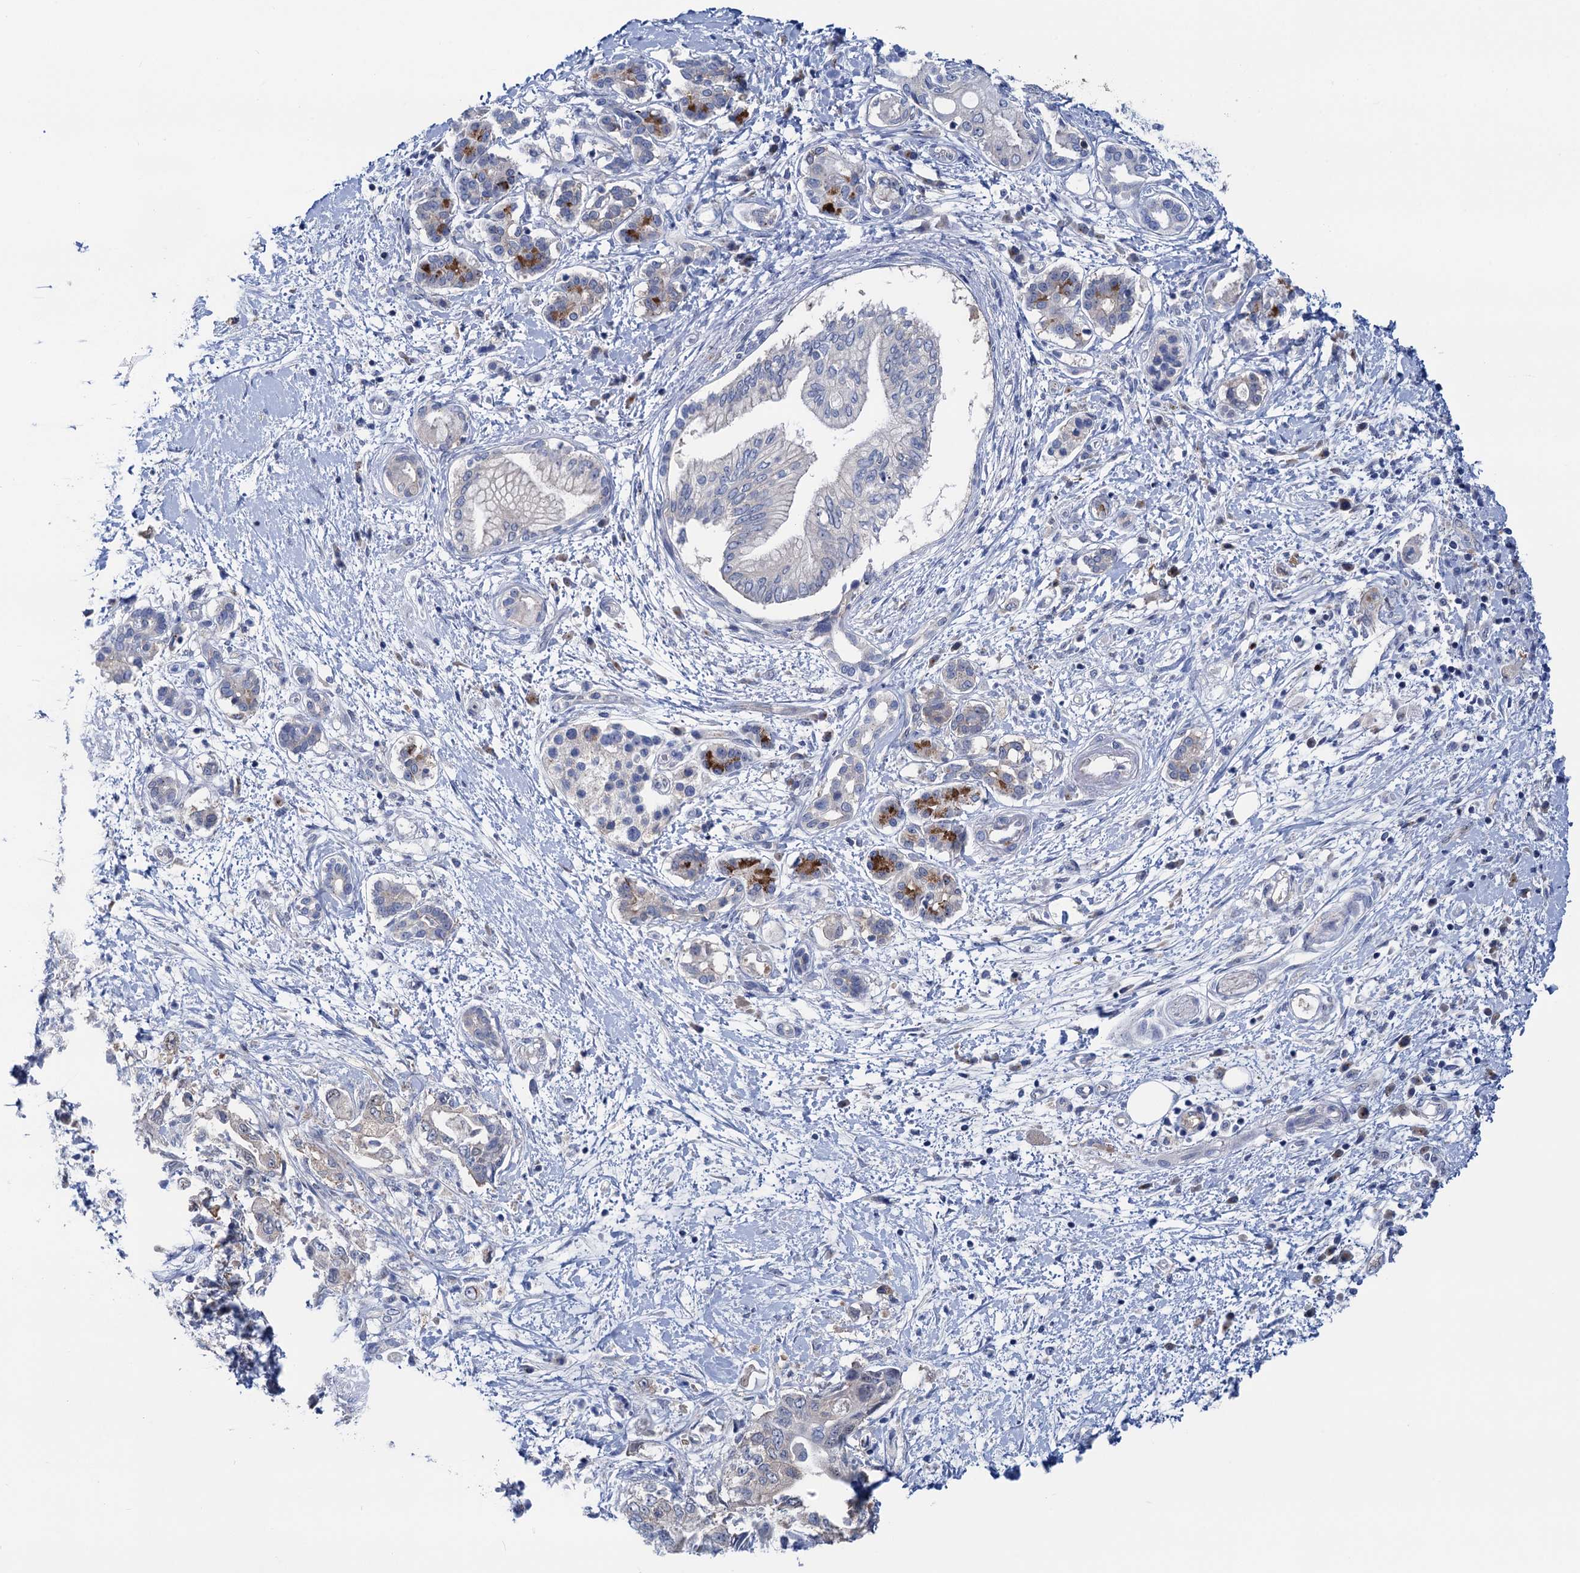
{"staining": {"intensity": "negative", "quantity": "none", "location": "none"}, "tissue": "pancreatic cancer", "cell_type": "Tumor cells", "image_type": "cancer", "snomed": [{"axis": "morphology", "description": "Adenocarcinoma, NOS"}, {"axis": "topography", "description": "Pancreas"}], "caption": "An immunohistochemistry (IHC) image of adenocarcinoma (pancreatic) is shown. There is no staining in tumor cells of adenocarcinoma (pancreatic).", "gene": "ZNRD2", "patient": {"sex": "female", "age": 73}}